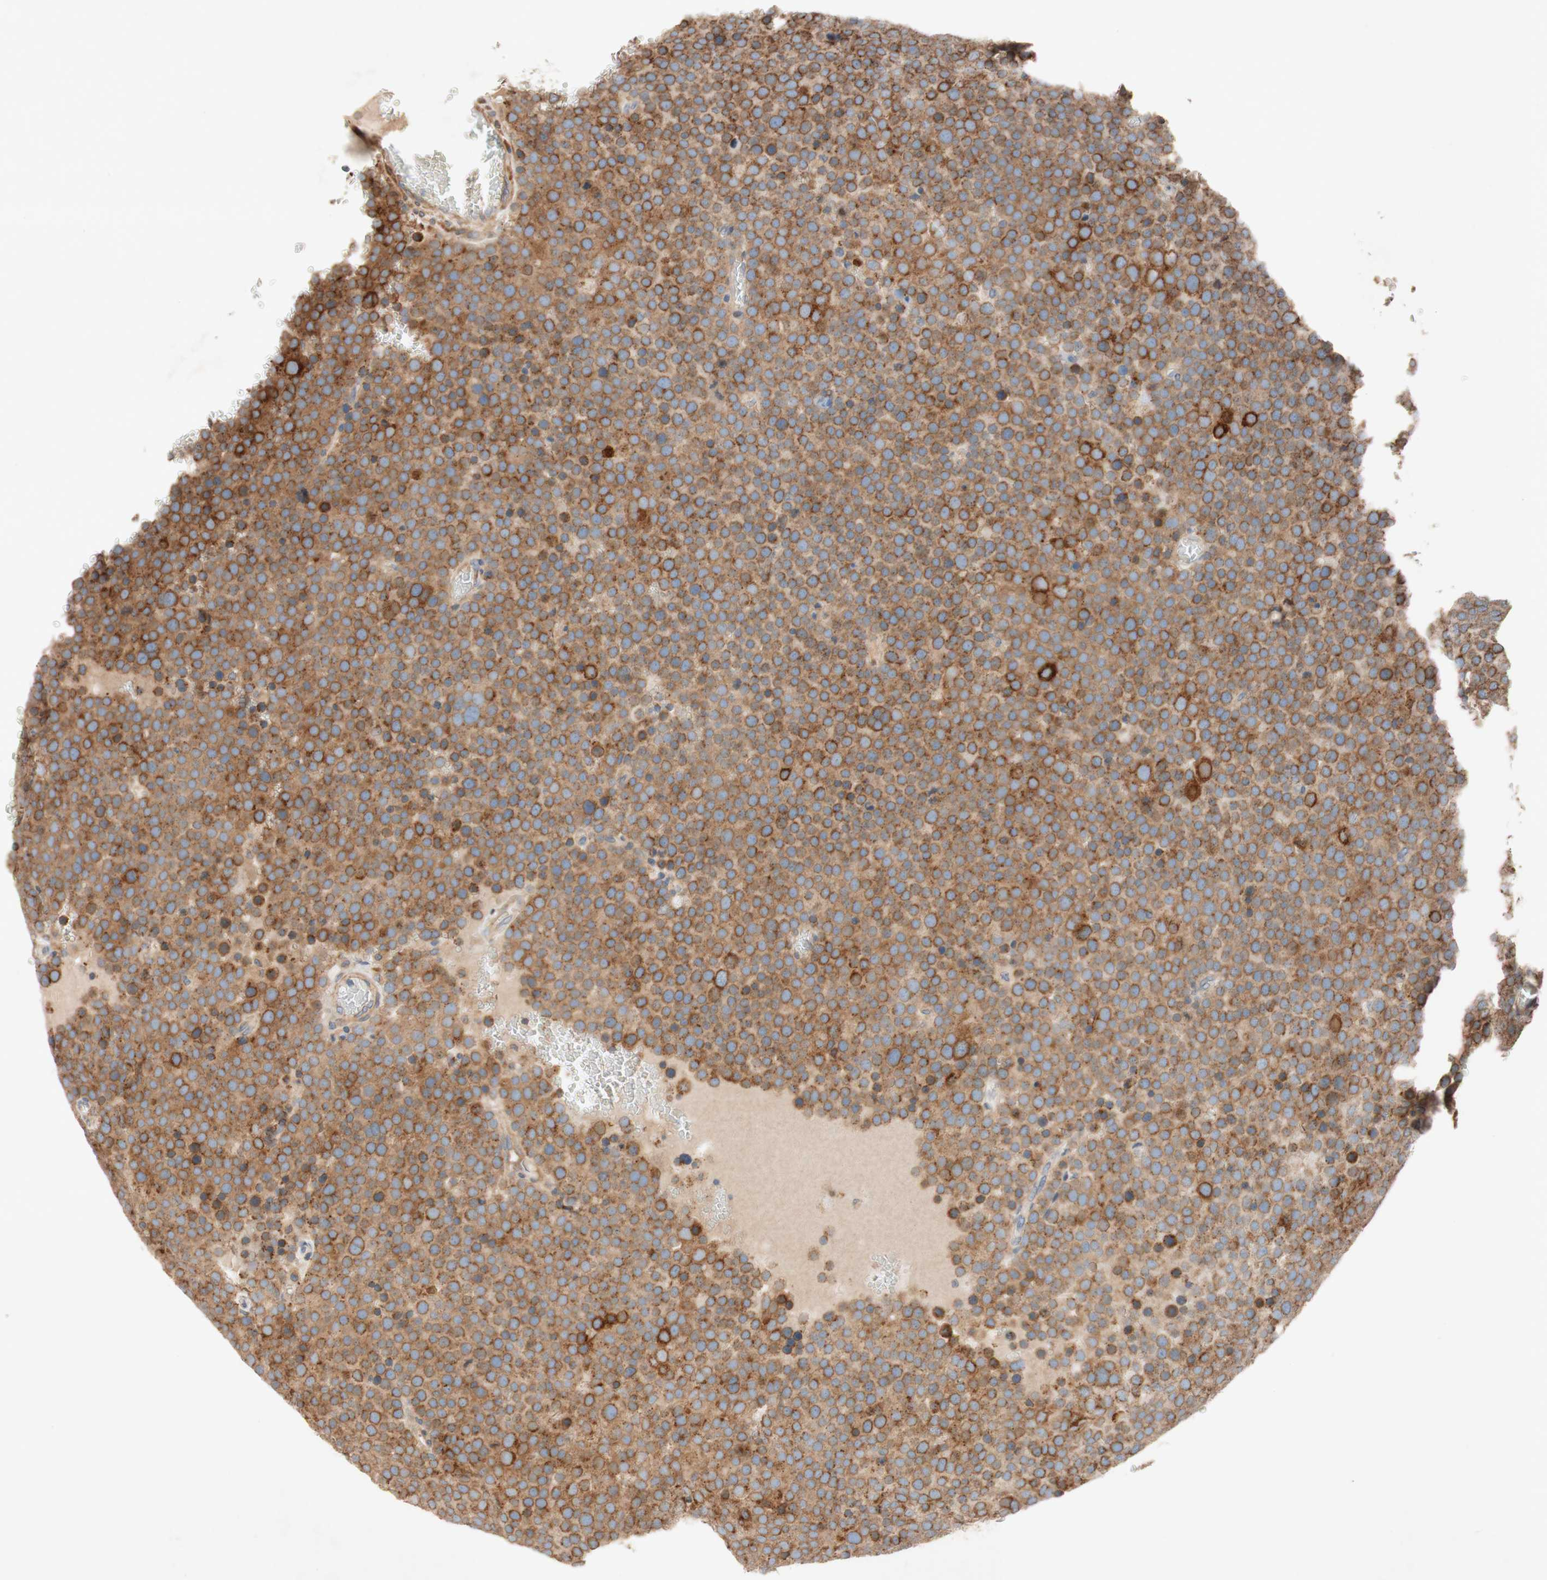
{"staining": {"intensity": "moderate", "quantity": ">75%", "location": "cytoplasmic/membranous,nuclear"}, "tissue": "testis cancer", "cell_type": "Tumor cells", "image_type": "cancer", "snomed": [{"axis": "morphology", "description": "Seminoma, NOS"}, {"axis": "topography", "description": "Testis"}], "caption": "DAB immunohistochemical staining of testis seminoma displays moderate cytoplasmic/membranous and nuclear protein positivity in about >75% of tumor cells.", "gene": "PTPRU", "patient": {"sex": "male", "age": 71}}